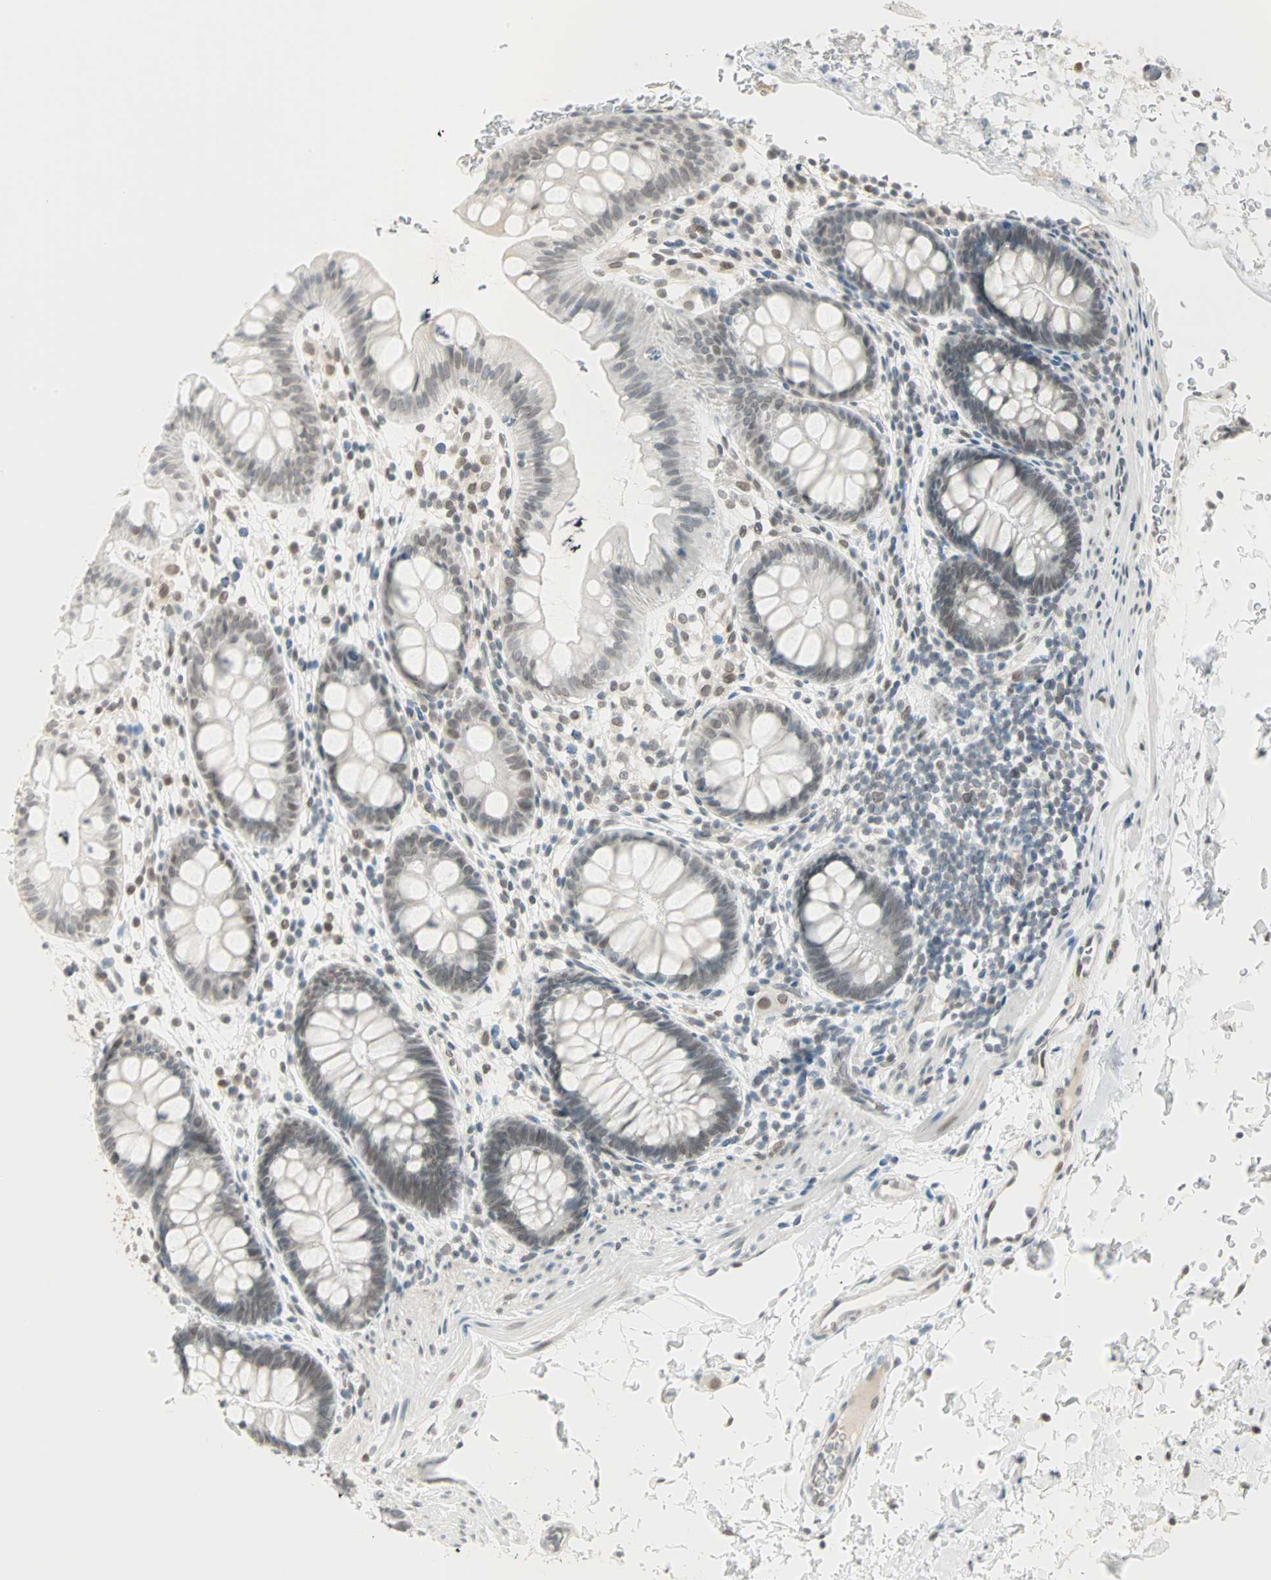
{"staining": {"intensity": "weak", "quantity": "25%-75%", "location": "cytoplasmic/membranous,nuclear"}, "tissue": "rectum", "cell_type": "Glandular cells", "image_type": "normal", "snomed": [{"axis": "morphology", "description": "Normal tissue, NOS"}, {"axis": "topography", "description": "Rectum"}], "caption": "A photomicrograph of human rectum stained for a protein shows weak cytoplasmic/membranous,nuclear brown staining in glandular cells. Using DAB (3,3'-diaminobenzidine) (brown) and hematoxylin (blue) stains, captured at high magnification using brightfield microscopy.", "gene": "BCAN", "patient": {"sex": "female", "age": 24}}